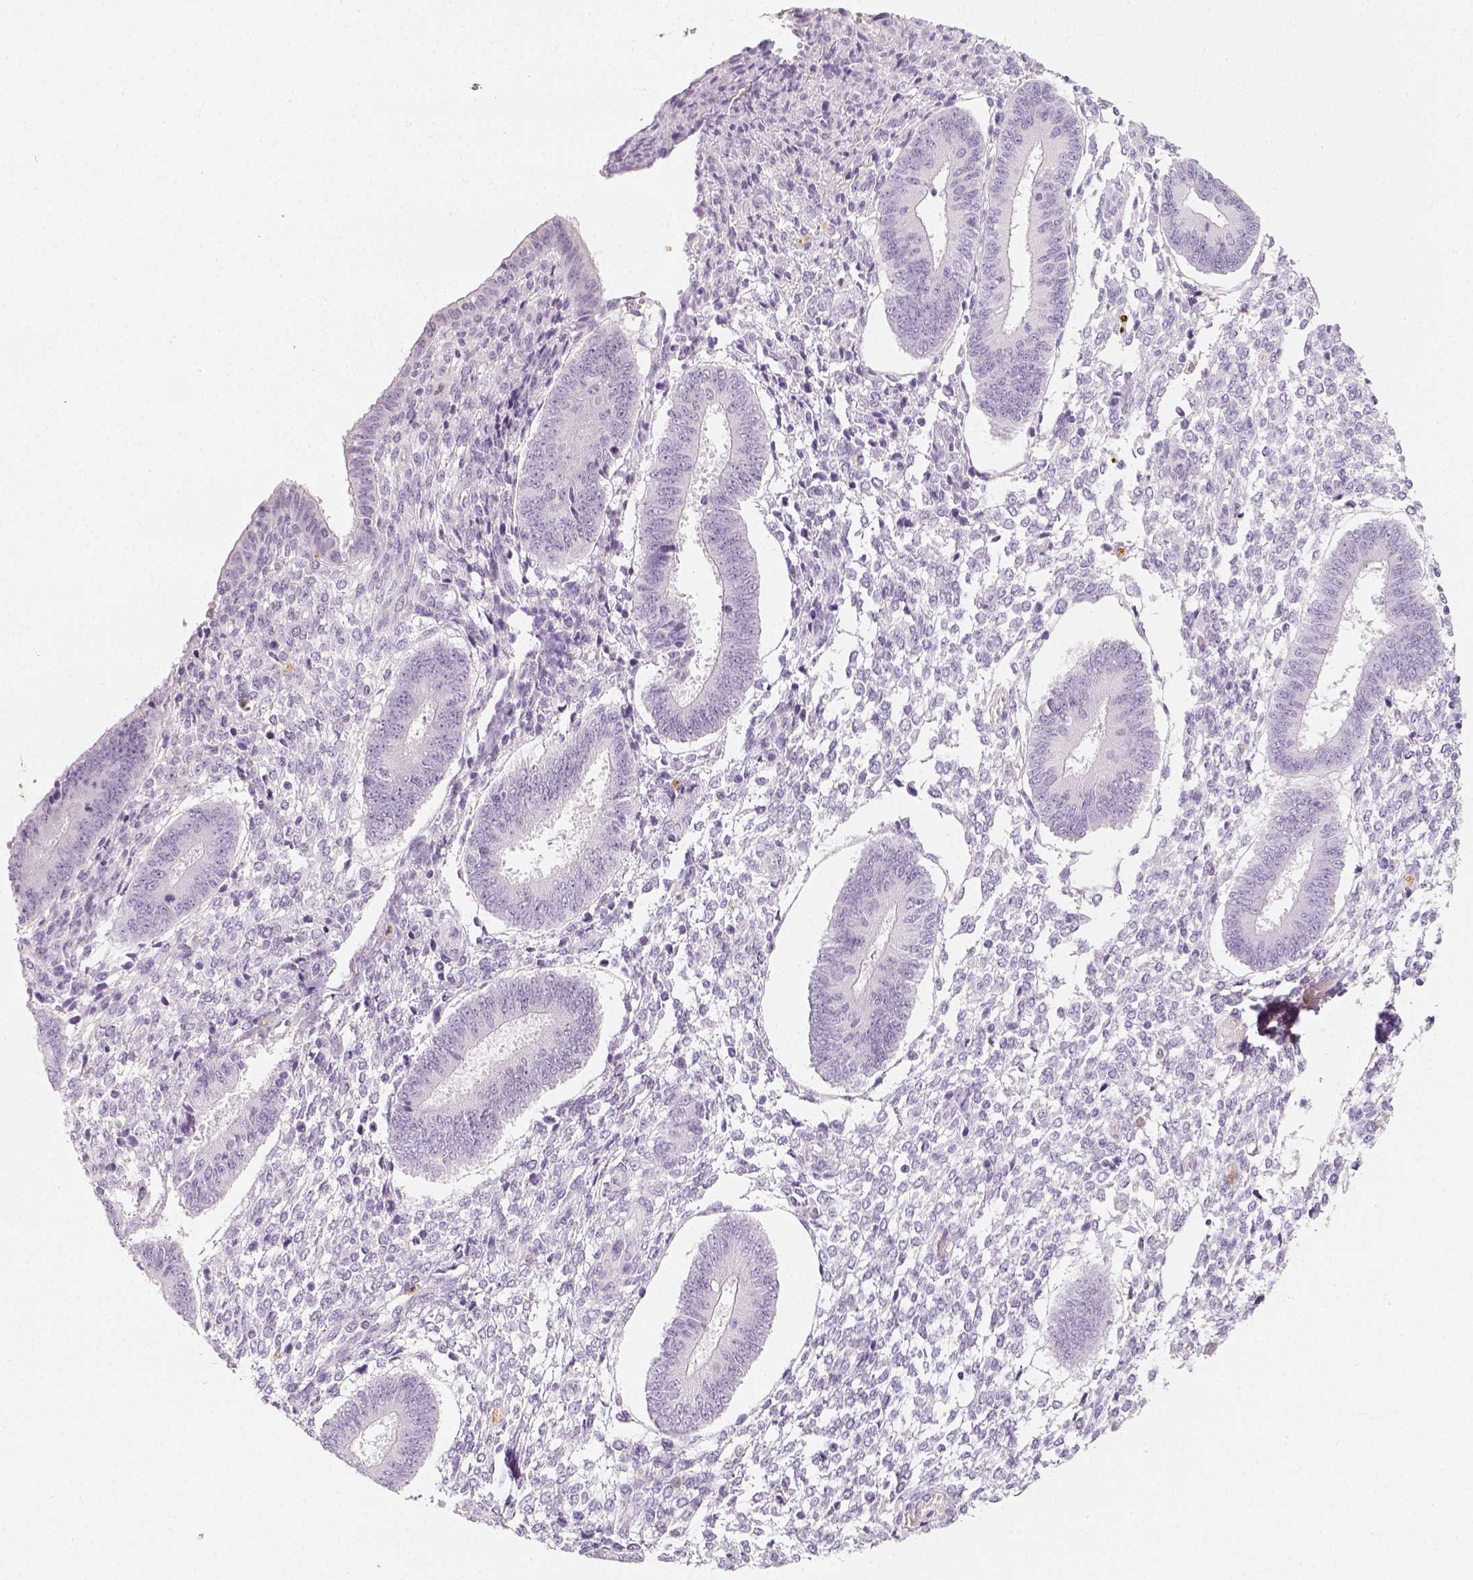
{"staining": {"intensity": "negative", "quantity": "none", "location": "none"}, "tissue": "endometrium", "cell_type": "Cells in endometrial stroma", "image_type": "normal", "snomed": [{"axis": "morphology", "description": "Normal tissue, NOS"}, {"axis": "topography", "description": "Endometrium"}], "caption": "Immunohistochemistry of benign human endometrium shows no staining in cells in endometrial stroma.", "gene": "NECAB2", "patient": {"sex": "female", "age": 42}}